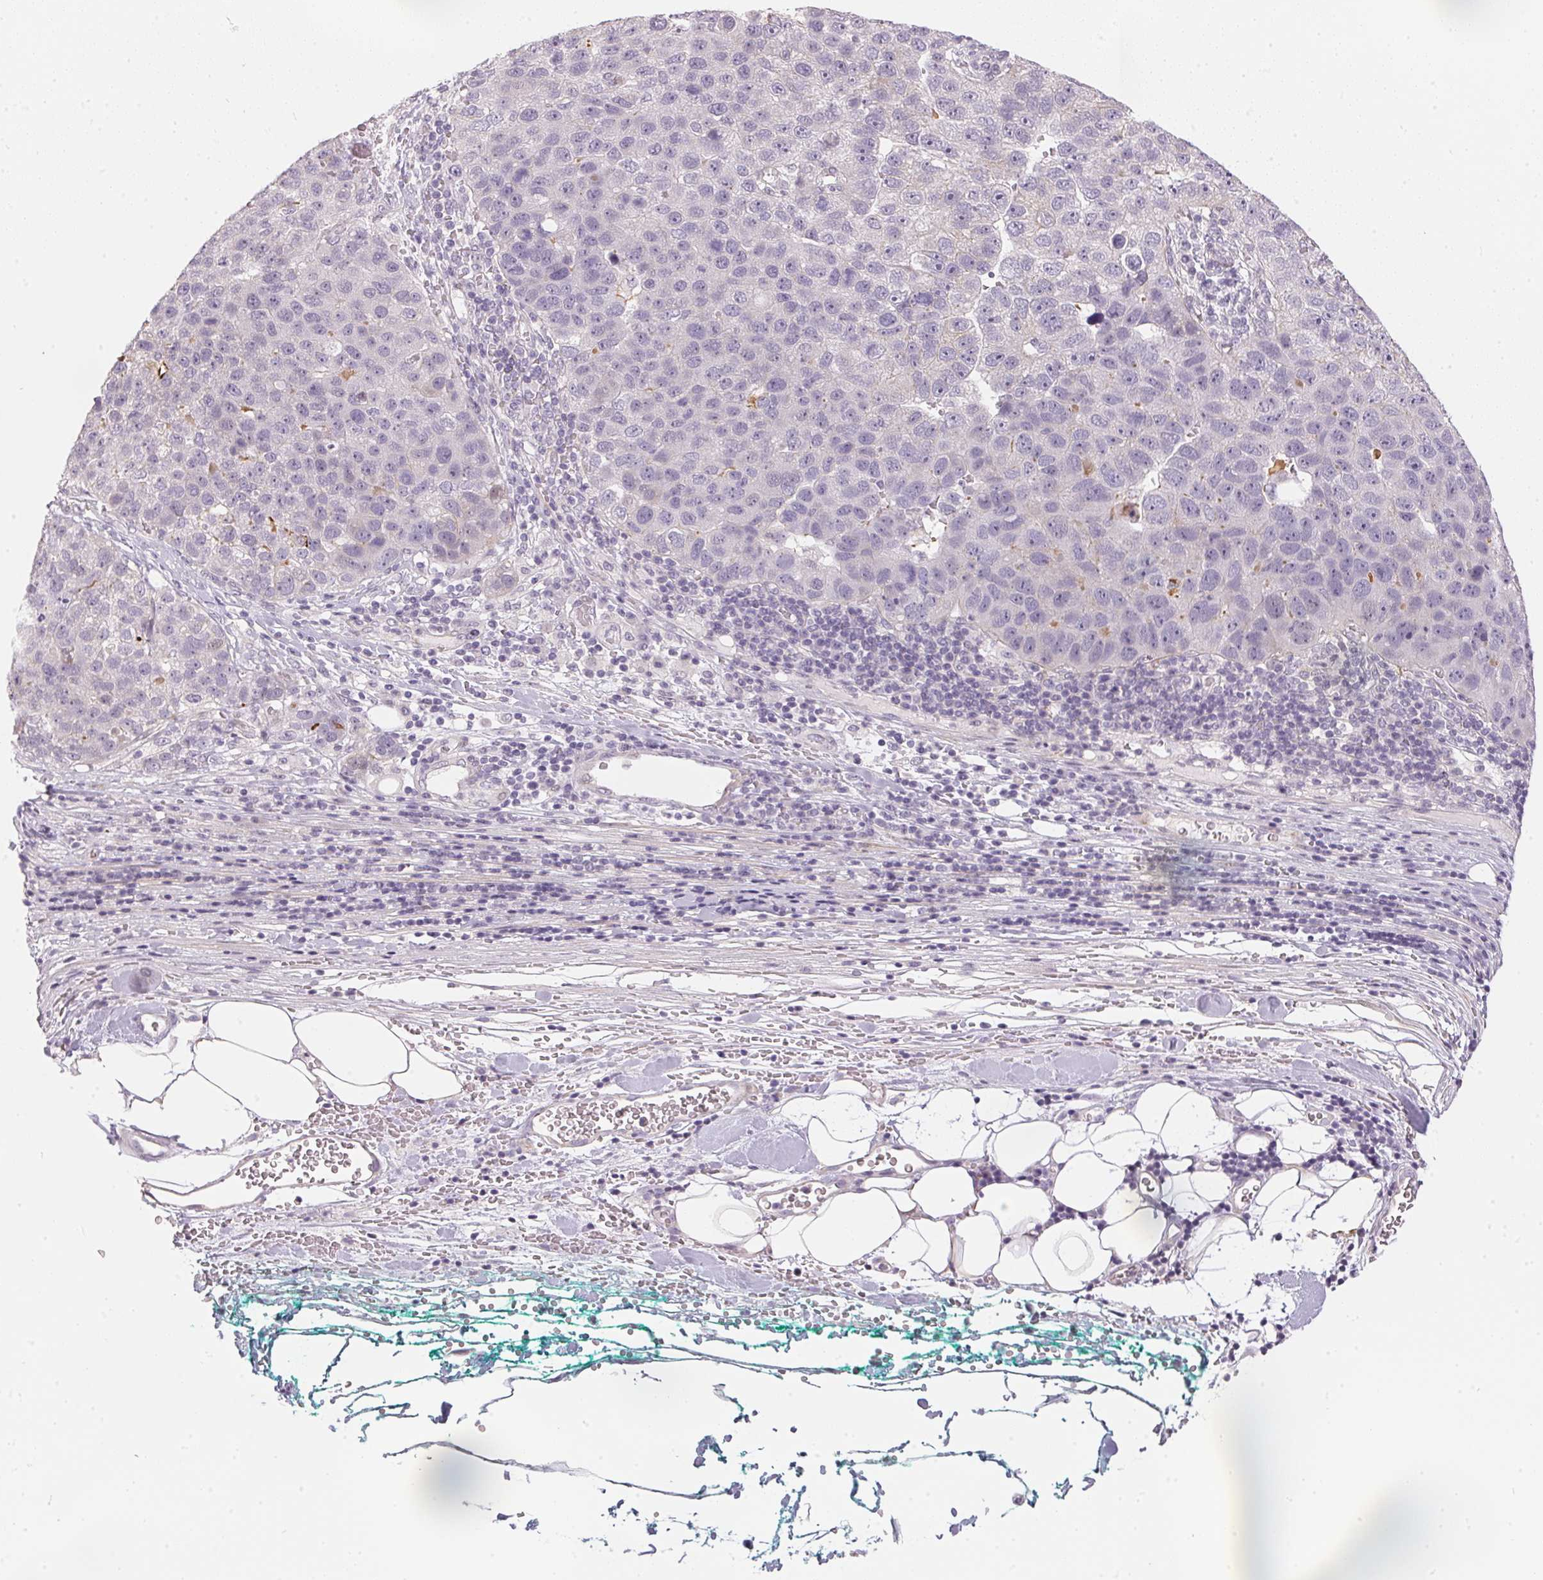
{"staining": {"intensity": "moderate", "quantity": "<25%", "location": "cytoplasmic/membranous"}, "tissue": "pancreatic cancer", "cell_type": "Tumor cells", "image_type": "cancer", "snomed": [{"axis": "morphology", "description": "Adenocarcinoma, NOS"}, {"axis": "topography", "description": "Pancreas"}], "caption": "High-power microscopy captured an IHC image of pancreatic cancer (adenocarcinoma), revealing moderate cytoplasmic/membranous staining in about <25% of tumor cells.", "gene": "GDAP1L1", "patient": {"sex": "female", "age": 61}}